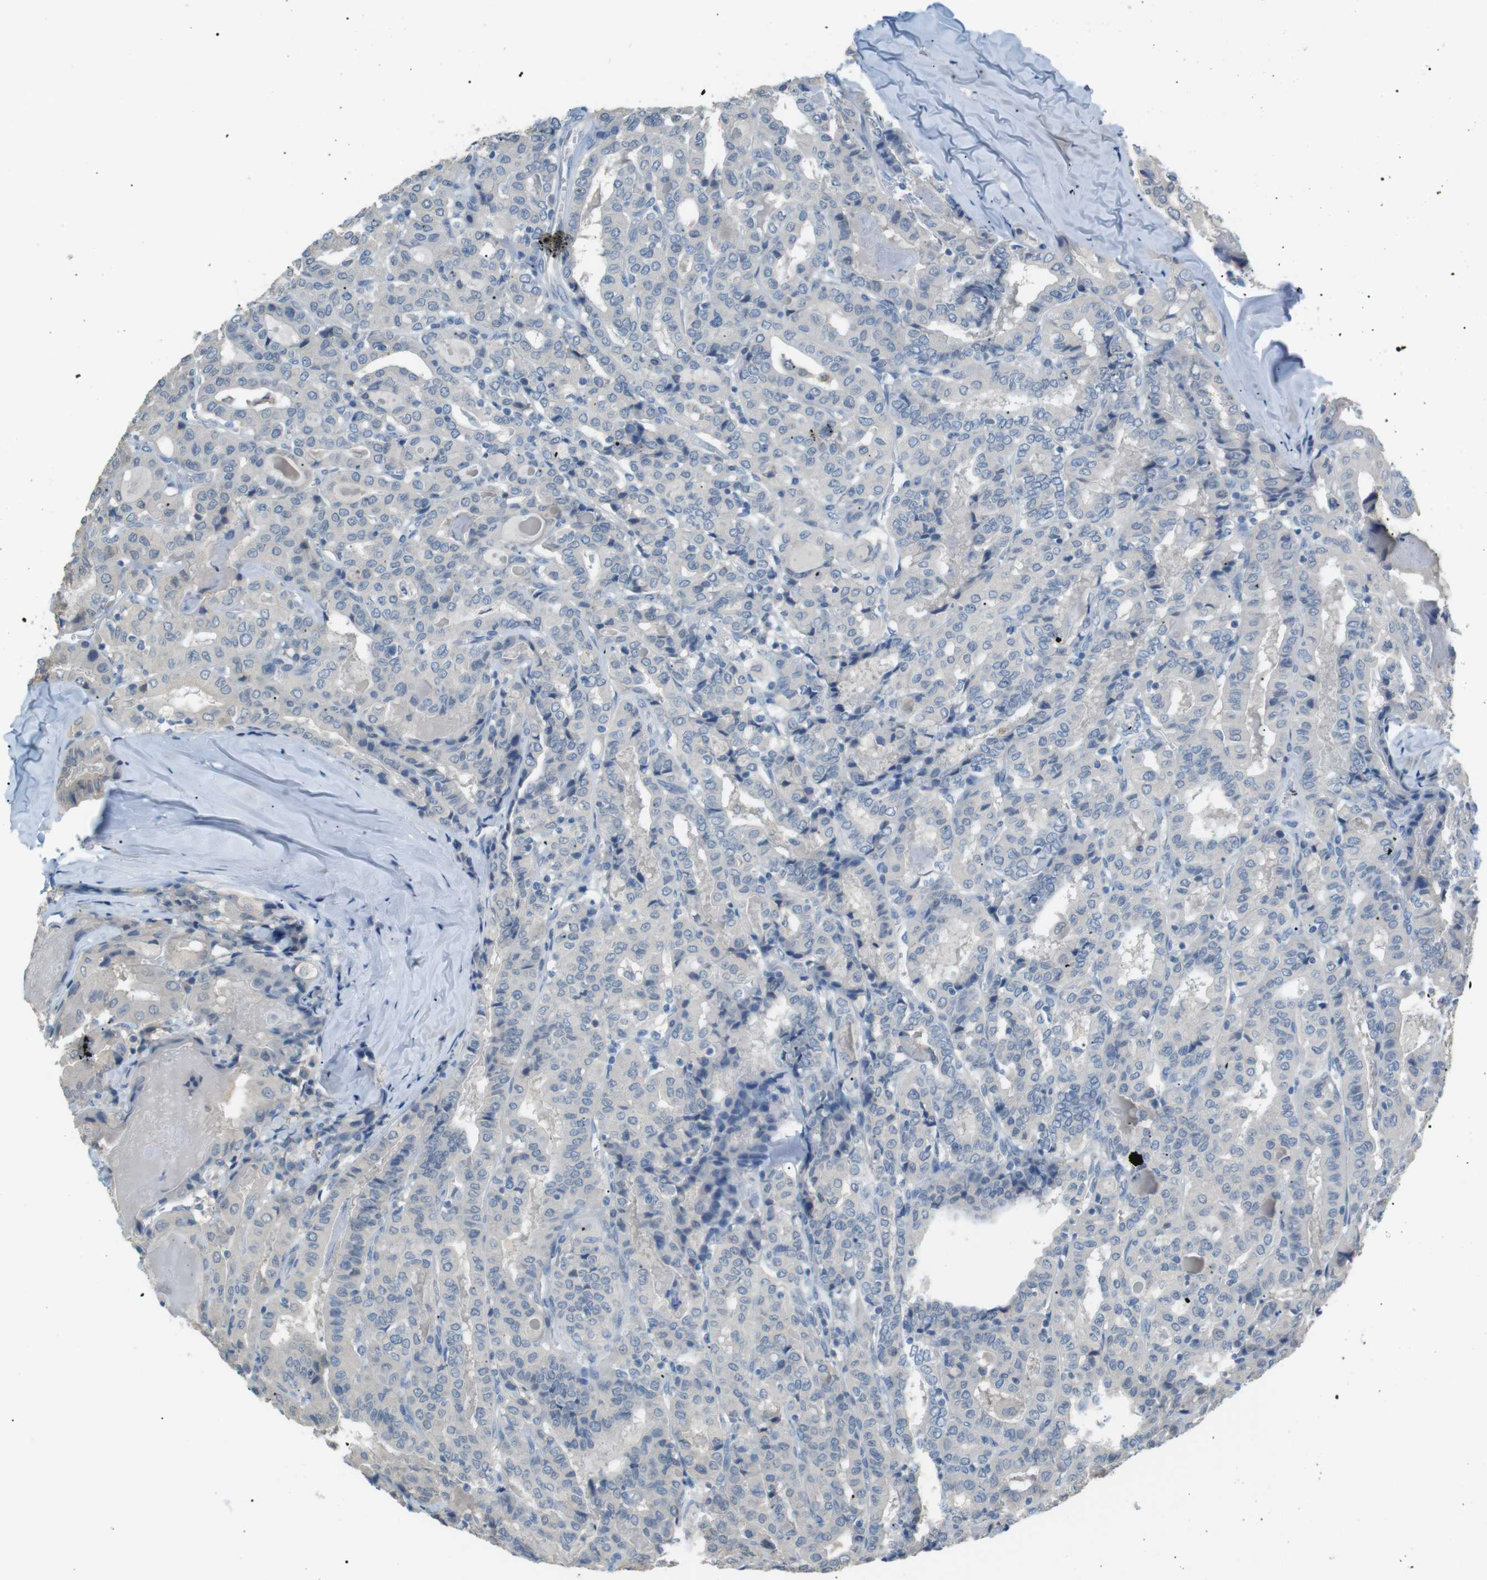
{"staining": {"intensity": "negative", "quantity": "none", "location": "none"}, "tissue": "thyroid cancer", "cell_type": "Tumor cells", "image_type": "cancer", "snomed": [{"axis": "morphology", "description": "Papillary adenocarcinoma, NOS"}, {"axis": "topography", "description": "Thyroid gland"}], "caption": "High magnification brightfield microscopy of thyroid cancer stained with DAB (brown) and counterstained with hematoxylin (blue): tumor cells show no significant expression.", "gene": "CDH26", "patient": {"sex": "female", "age": 42}}